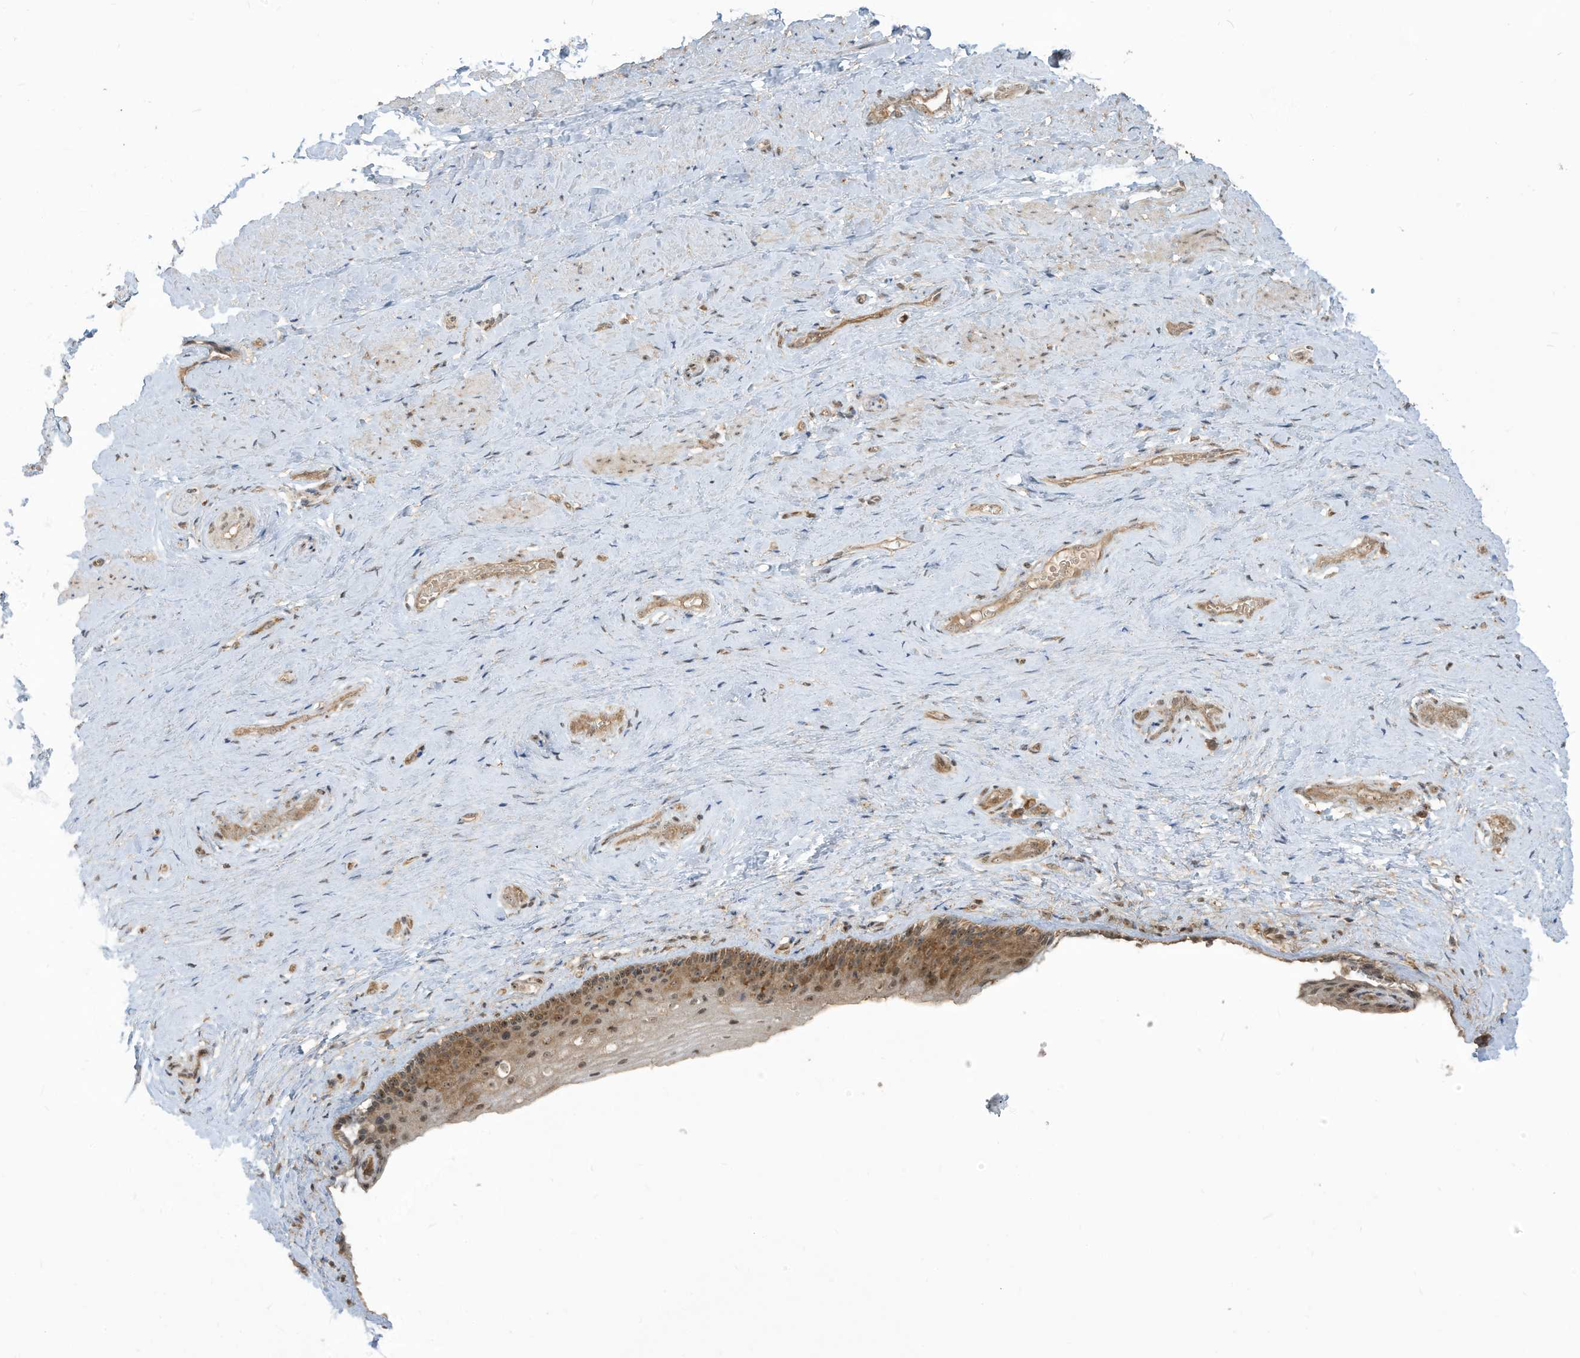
{"staining": {"intensity": "moderate", "quantity": ">75%", "location": "cytoplasmic/membranous,nuclear"}, "tissue": "vagina", "cell_type": "Squamous epithelial cells", "image_type": "normal", "snomed": [{"axis": "morphology", "description": "Normal tissue, NOS"}, {"axis": "topography", "description": "Vagina"}], "caption": "About >75% of squamous epithelial cells in unremarkable vagina demonstrate moderate cytoplasmic/membranous,nuclear protein expression as visualized by brown immunohistochemical staining.", "gene": "CARF", "patient": {"sex": "female", "age": 46}}